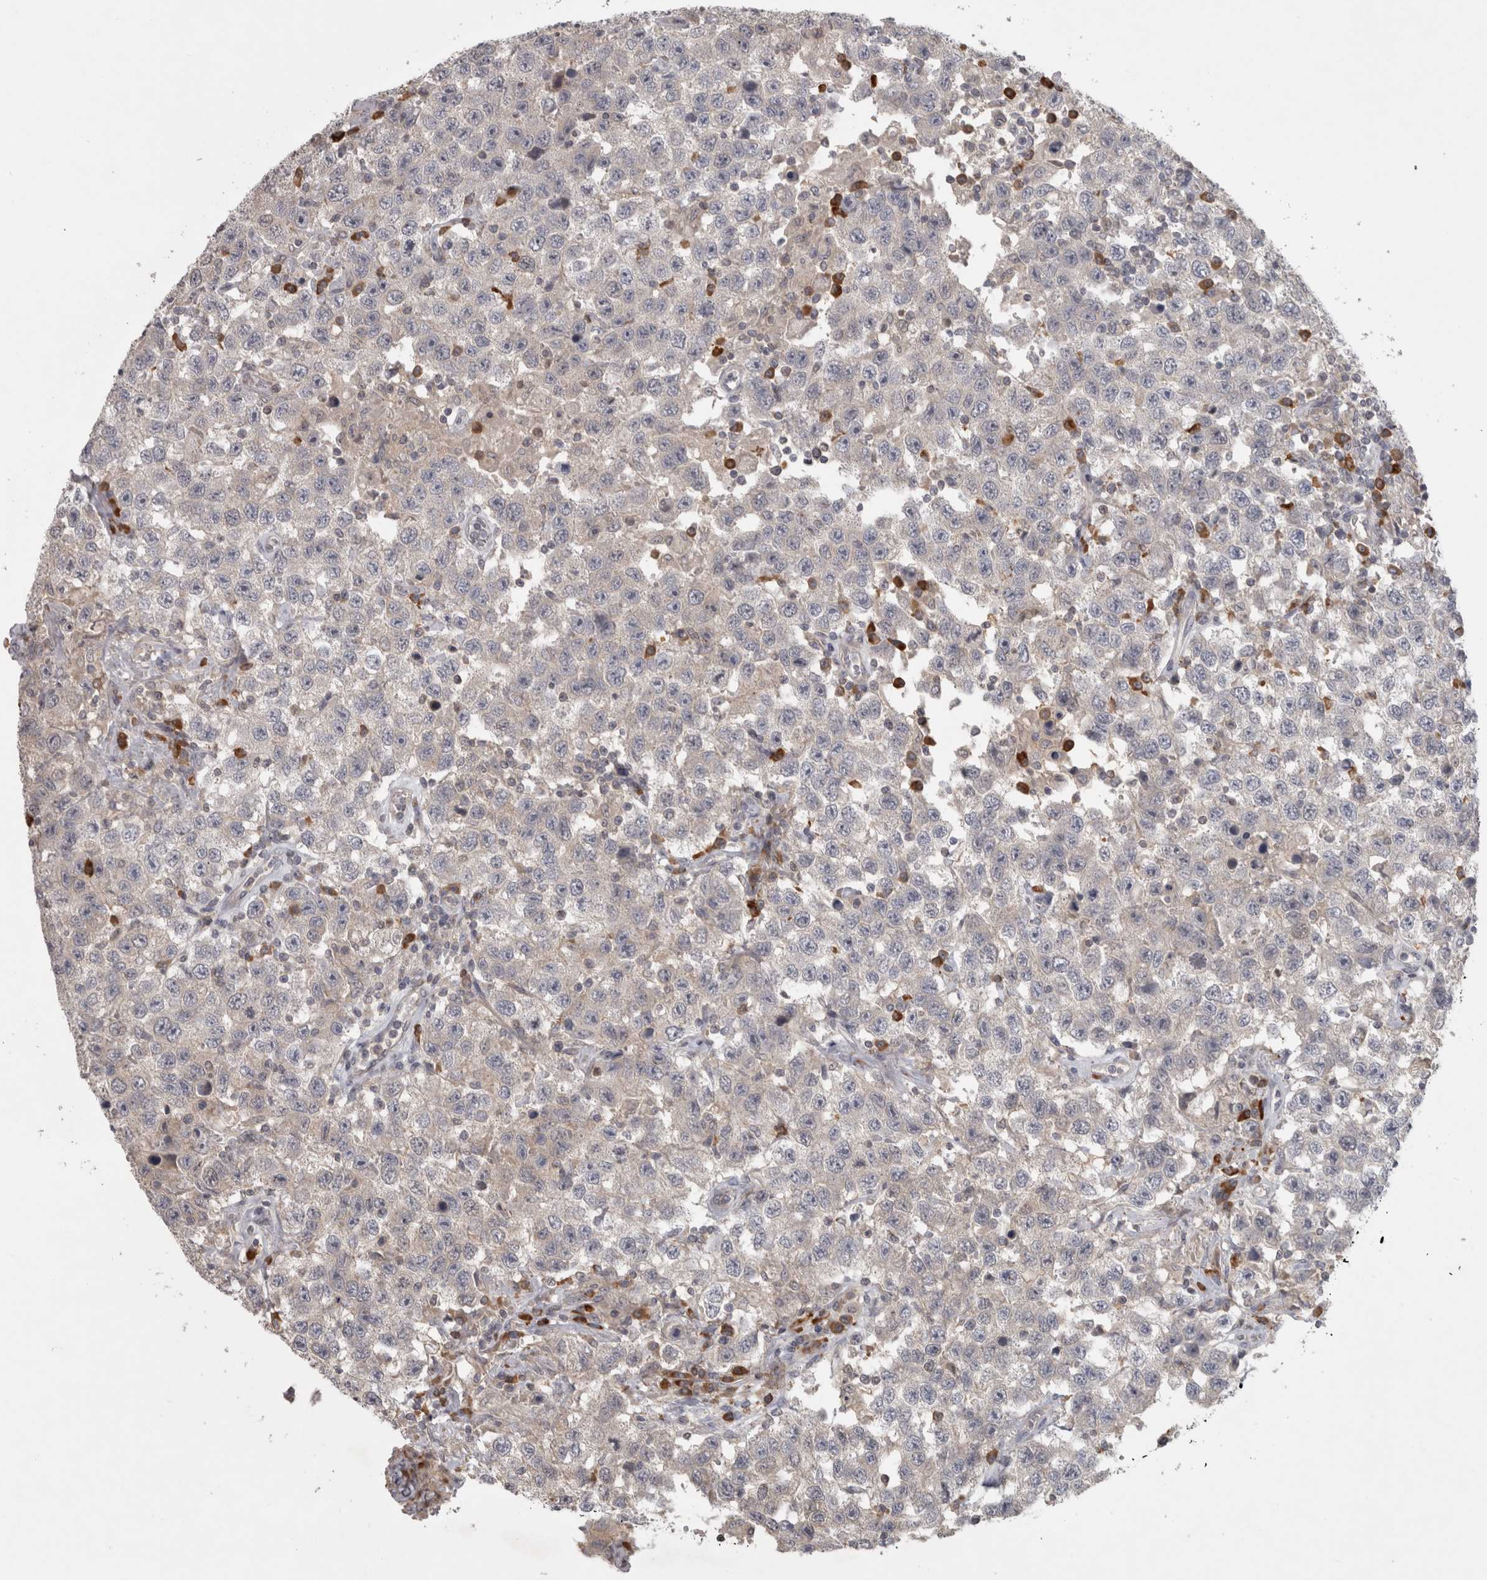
{"staining": {"intensity": "negative", "quantity": "none", "location": "none"}, "tissue": "testis cancer", "cell_type": "Tumor cells", "image_type": "cancer", "snomed": [{"axis": "morphology", "description": "Seminoma, NOS"}, {"axis": "topography", "description": "Testis"}], "caption": "DAB (3,3'-diaminobenzidine) immunohistochemical staining of human testis cancer shows no significant positivity in tumor cells. (Stains: DAB (3,3'-diaminobenzidine) immunohistochemistry (IHC) with hematoxylin counter stain, Microscopy: brightfield microscopy at high magnification).", "gene": "SLCO5A1", "patient": {"sex": "male", "age": 41}}